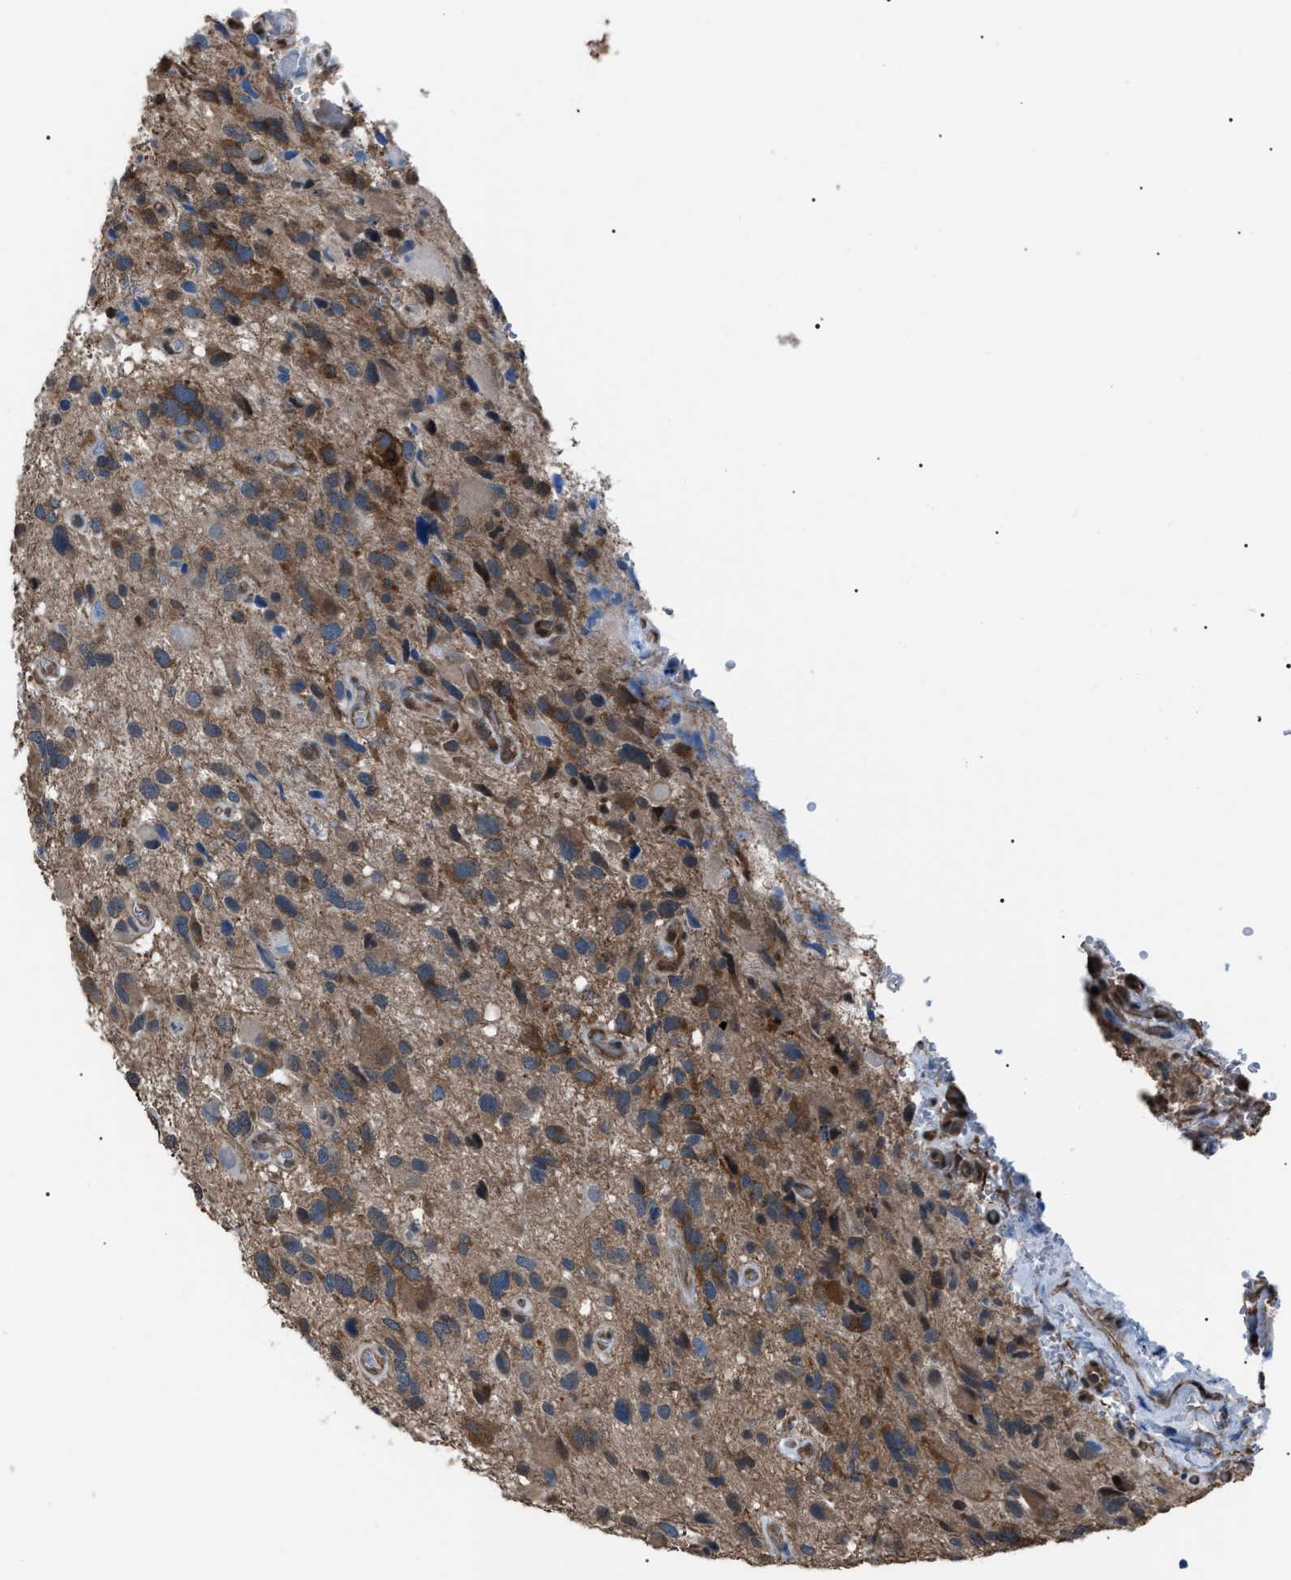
{"staining": {"intensity": "moderate", "quantity": "25%-75%", "location": "cytoplasmic/membranous"}, "tissue": "glioma", "cell_type": "Tumor cells", "image_type": "cancer", "snomed": [{"axis": "morphology", "description": "Glioma, malignant, High grade"}, {"axis": "topography", "description": "Brain"}], "caption": "A brown stain highlights moderate cytoplasmic/membranous expression of a protein in human glioma tumor cells. (brown staining indicates protein expression, while blue staining denotes nuclei).", "gene": "PDCD5", "patient": {"sex": "male", "age": 33}}